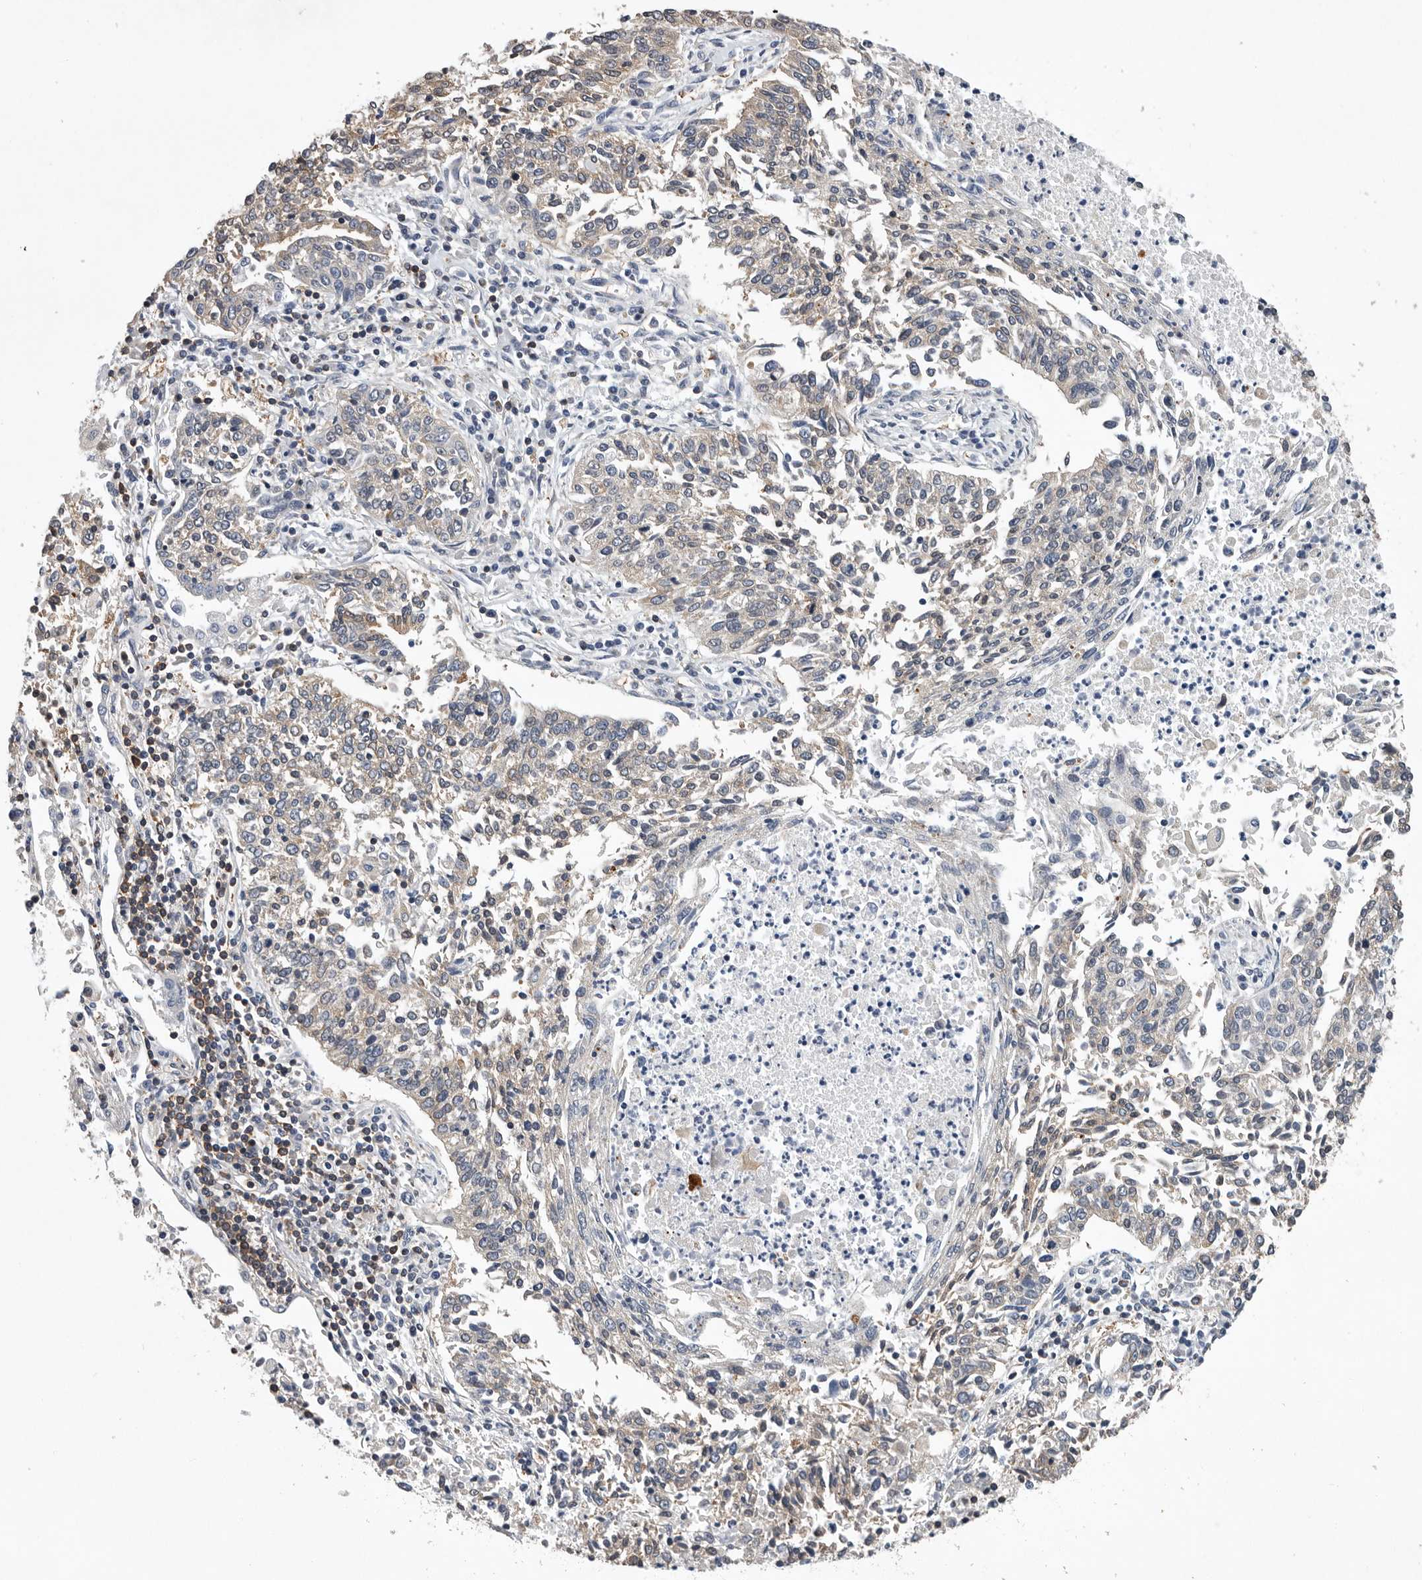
{"staining": {"intensity": "negative", "quantity": "none", "location": "none"}, "tissue": "lung cancer", "cell_type": "Tumor cells", "image_type": "cancer", "snomed": [{"axis": "morphology", "description": "Normal tissue, NOS"}, {"axis": "morphology", "description": "Squamous cell carcinoma, NOS"}, {"axis": "topography", "description": "Cartilage tissue"}, {"axis": "topography", "description": "Lung"}, {"axis": "topography", "description": "Peripheral nerve tissue"}], "caption": "Immunohistochemistry image of neoplastic tissue: lung squamous cell carcinoma stained with DAB (3,3'-diaminobenzidine) displays no significant protein expression in tumor cells.", "gene": "PDCD4", "patient": {"sex": "female", "age": 49}}